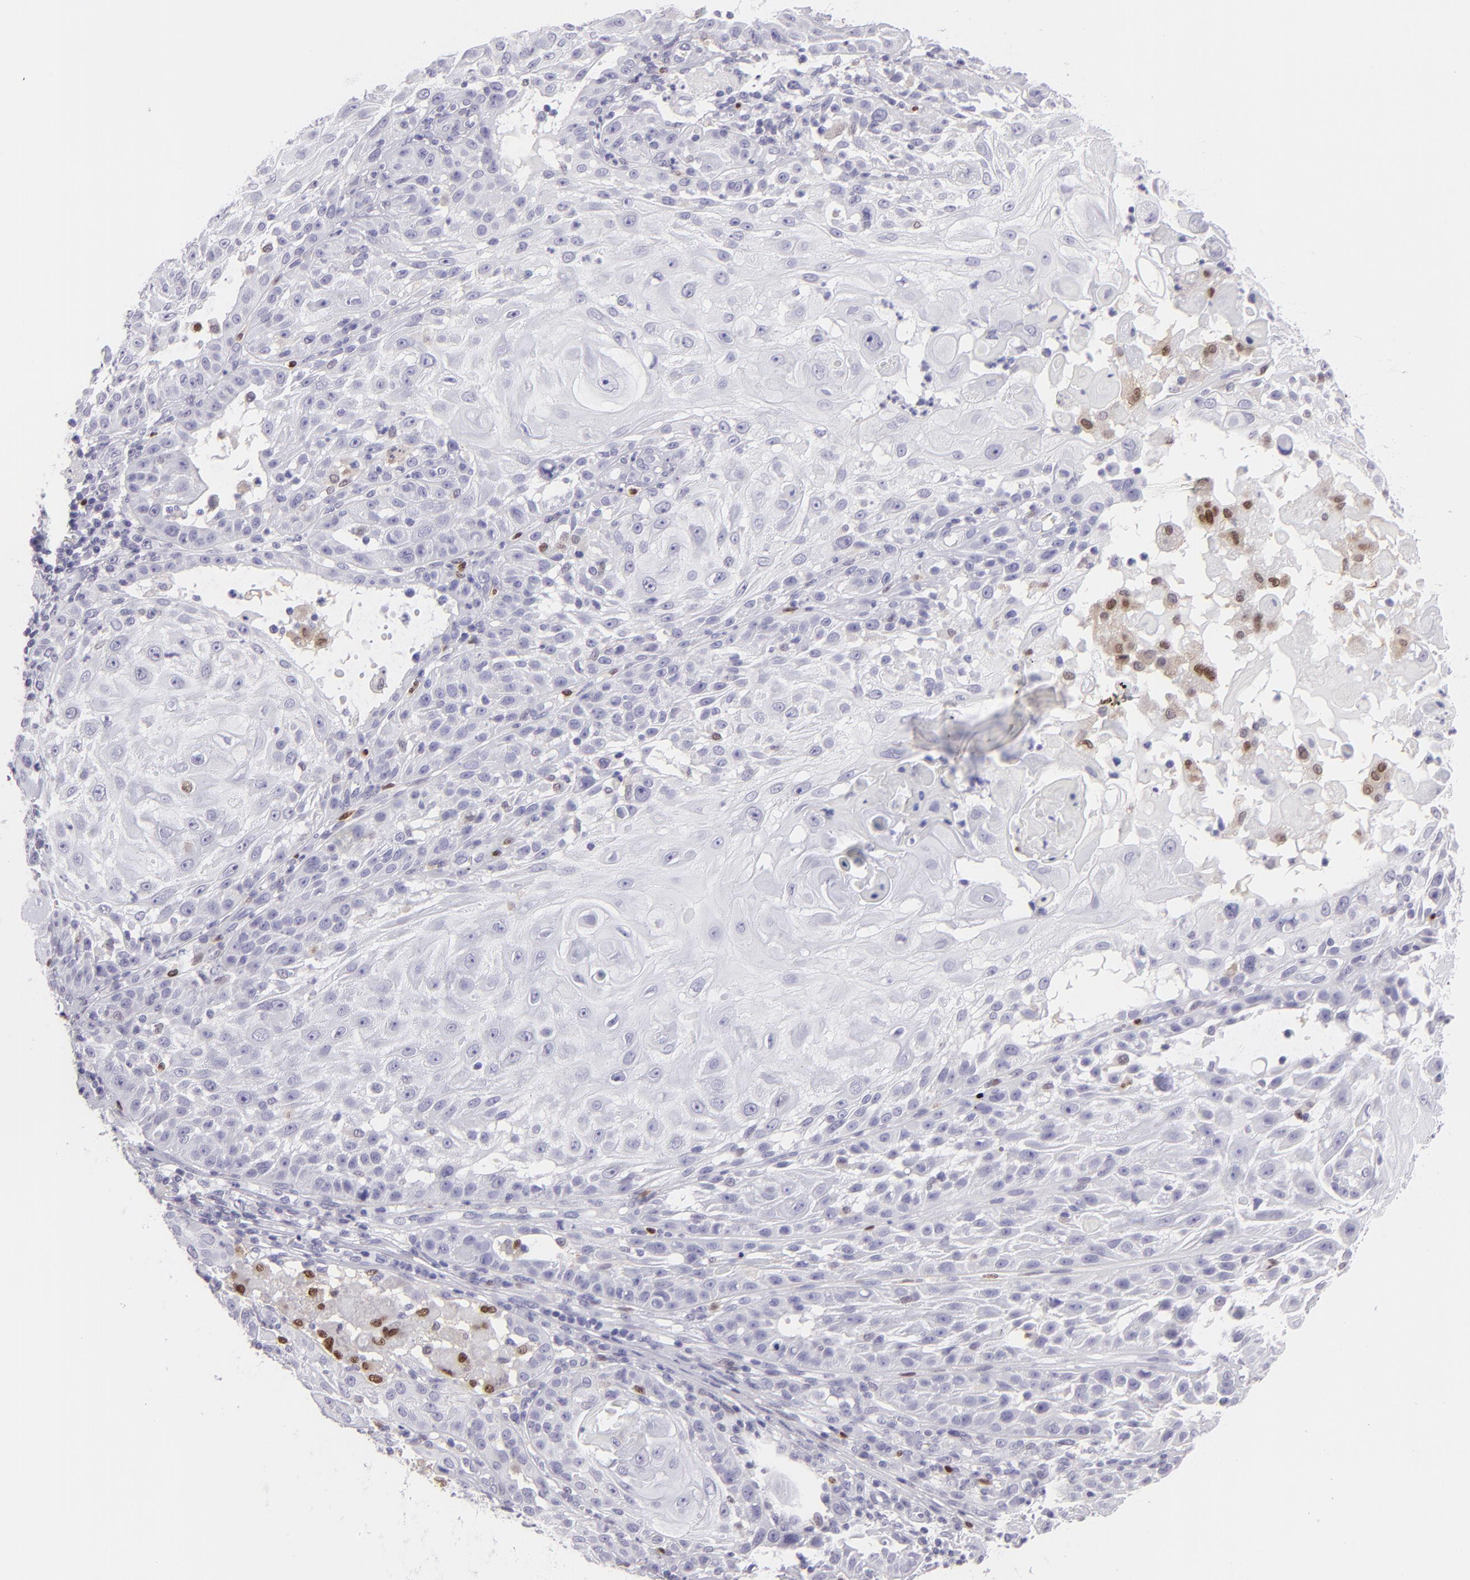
{"staining": {"intensity": "negative", "quantity": "none", "location": "none"}, "tissue": "skin cancer", "cell_type": "Tumor cells", "image_type": "cancer", "snomed": [{"axis": "morphology", "description": "Squamous cell carcinoma, NOS"}, {"axis": "topography", "description": "Skin"}], "caption": "Immunohistochemical staining of squamous cell carcinoma (skin) displays no significant expression in tumor cells.", "gene": "MITF", "patient": {"sex": "female", "age": 89}}